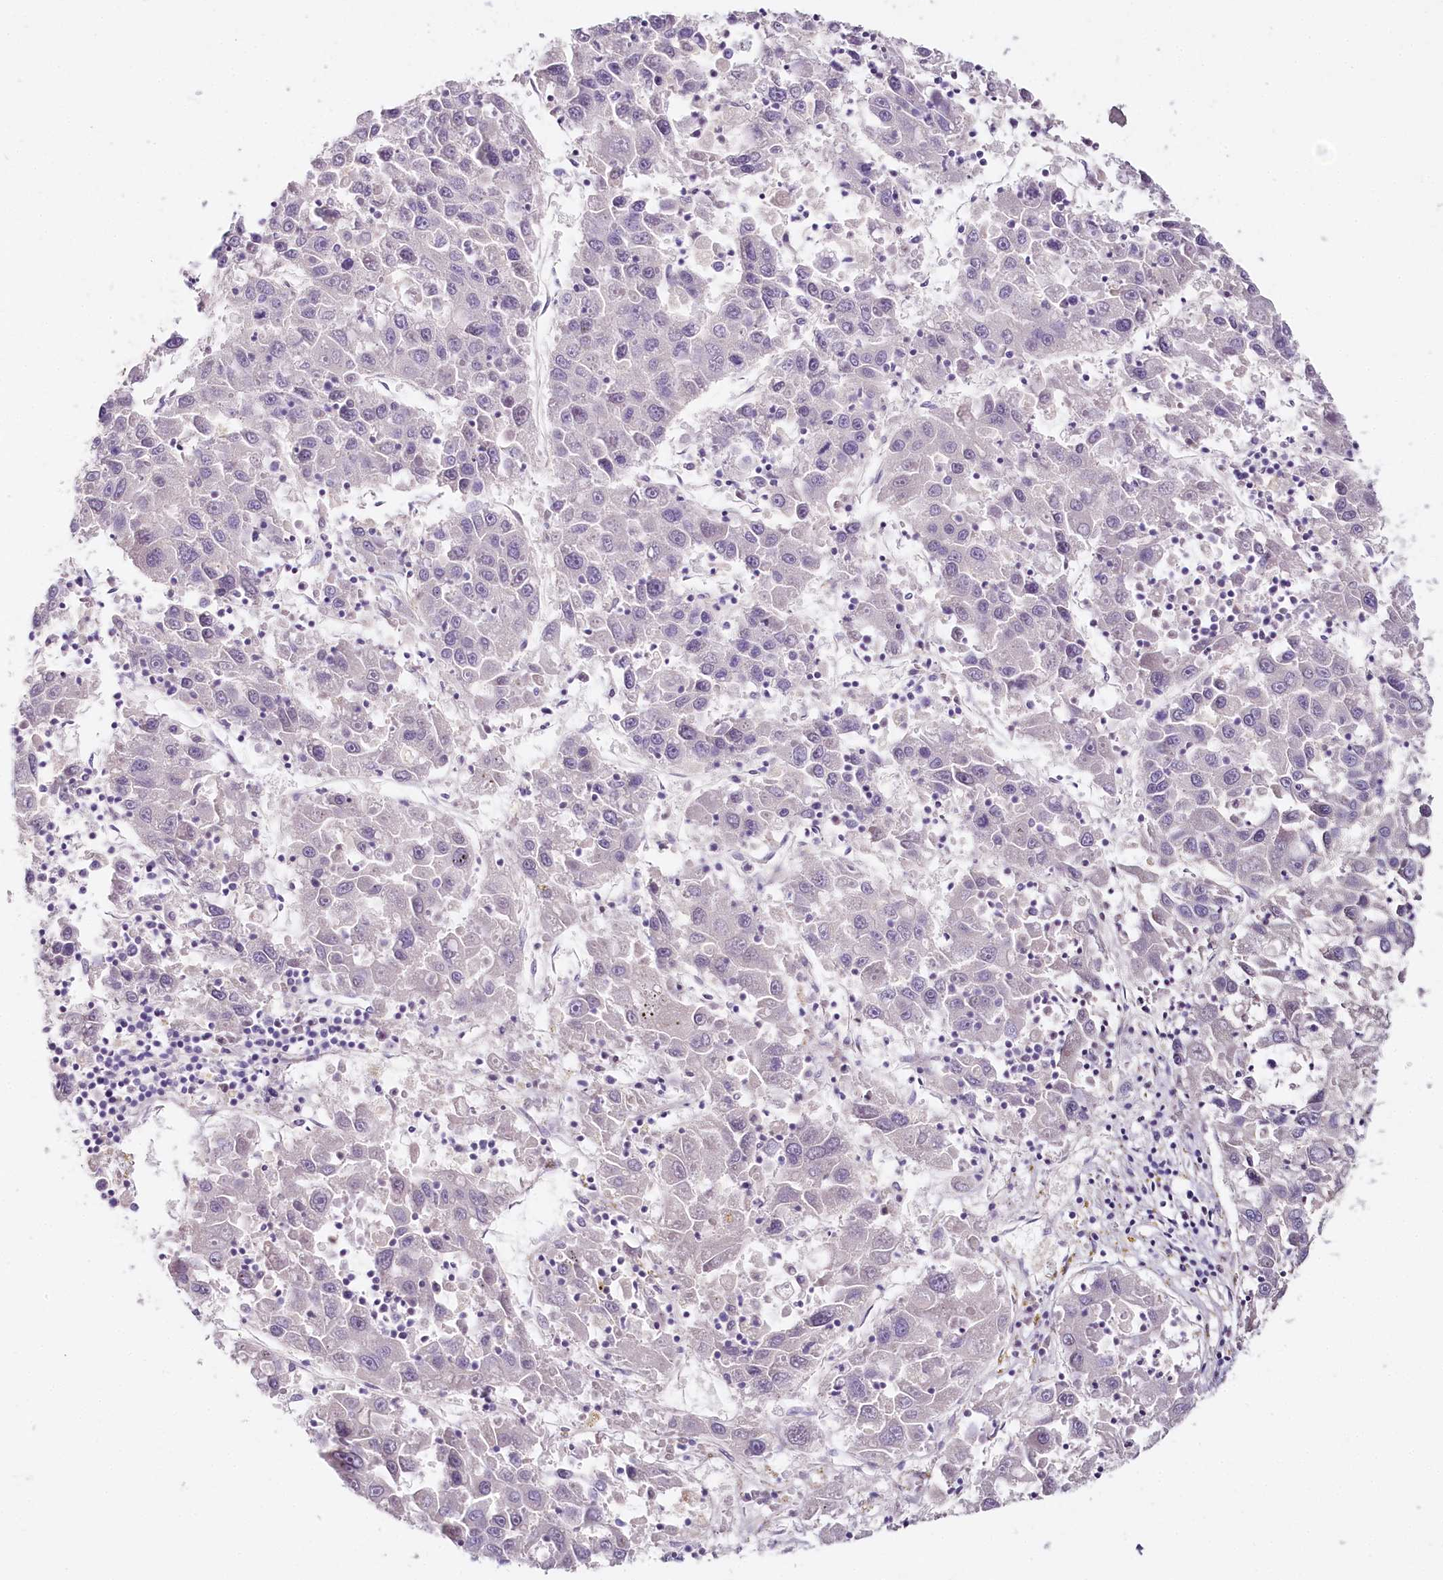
{"staining": {"intensity": "negative", "quantity": "none", "location": "none"}, "tissue": "liver cancer", "cell_type": "Tumor cells", "image_type": "cancer", "snomed": [{"axis": "morphology", "description": "Carcinoma, Hepatocellular, NOS"}, {"axis": "topography", "description": "Liver"}], "caption": "Immunohistochemistry photomicrograph of human liver hepatocellular carcinoma stained for a protein (brown), which shows no expression in tumor cells. (Immunohistochemistry (ihc), brightfield microscopy, high magnification).", "gene": "HPD", "patient": {"sex": "male", "age": 49}}